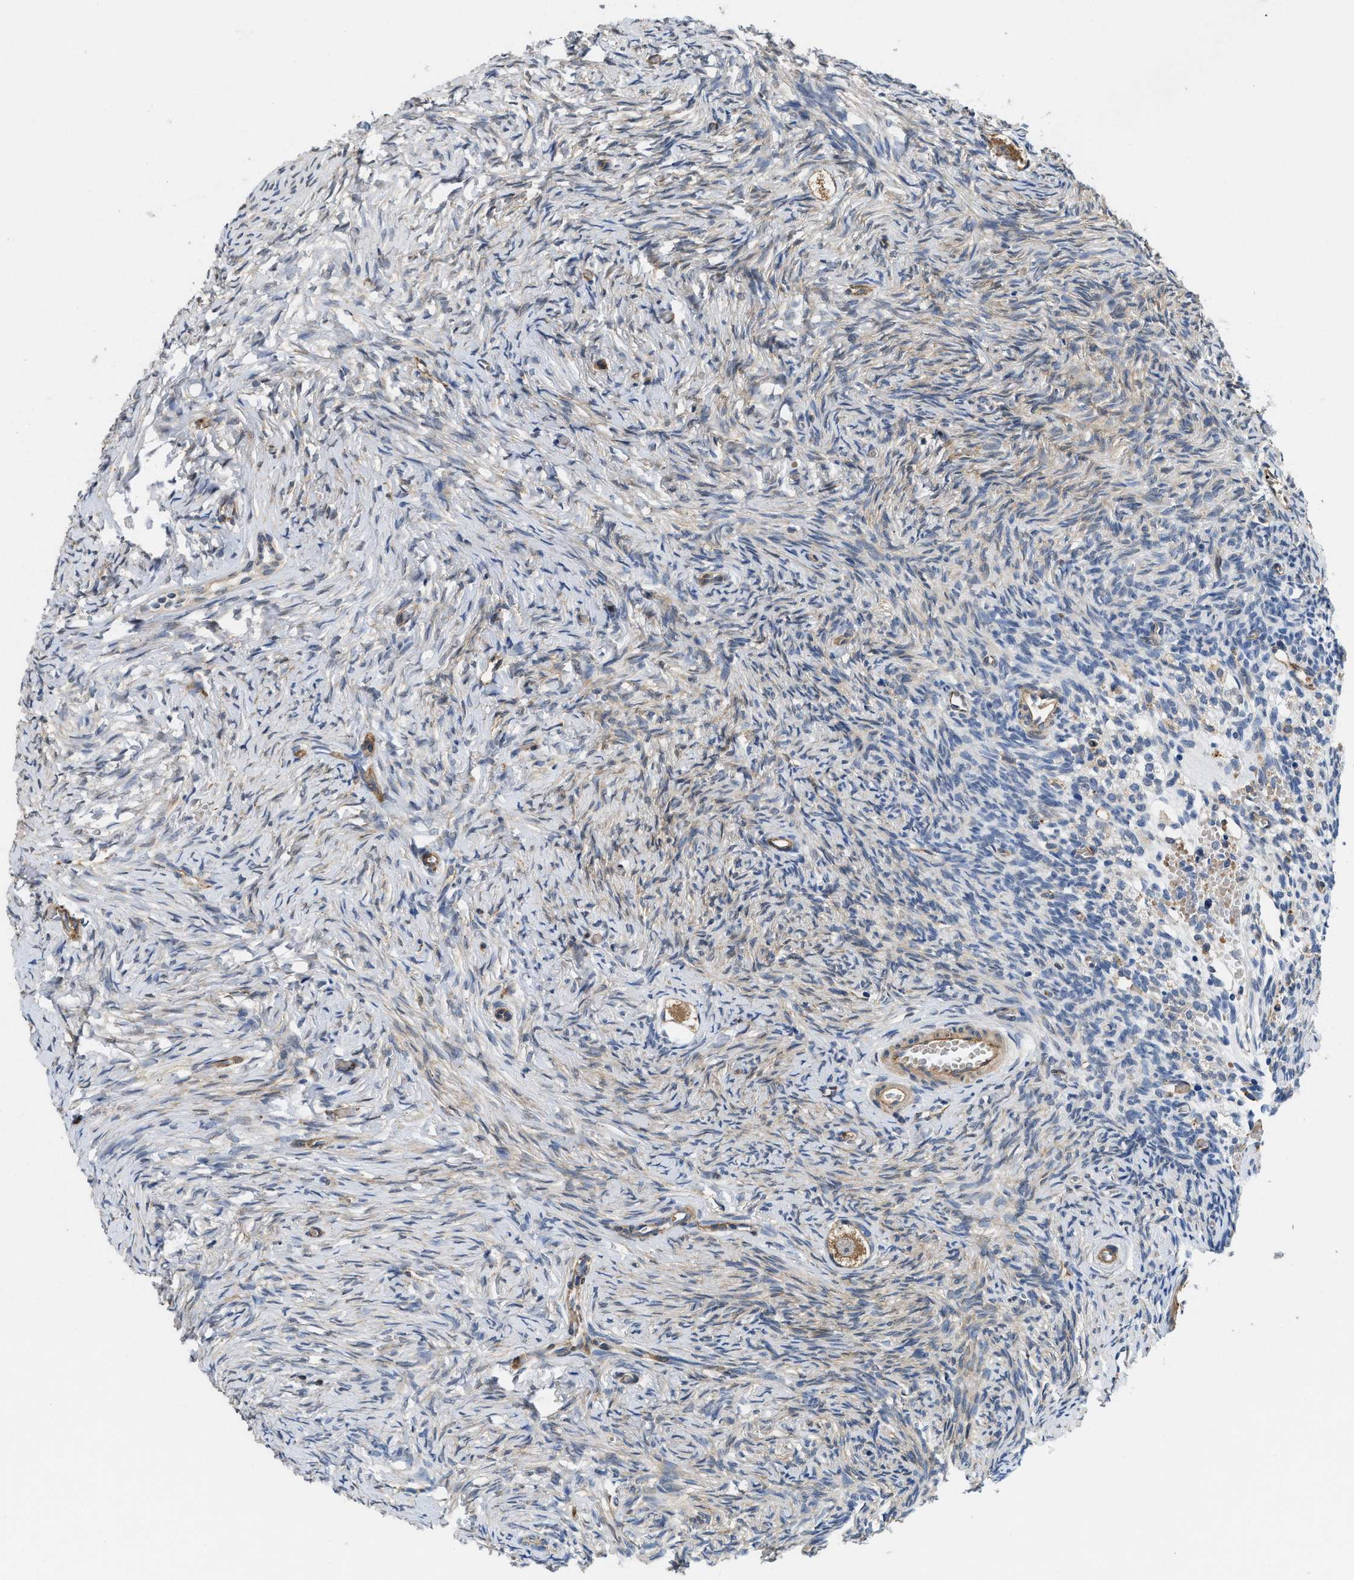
{"staining": {"intensity": "moderate", "quantity": ">75%", "location": "cytoplasmic/membranous"}, "tissue": "ovary", "cell_type": "Follicle cells", "image_type": "normal", "snomed": [{"axis": "morphology", "description": "Normal tissue, NOS"}, {"axis": "topography", "description": "Ovary"}], "caption": "Protein expression by immunohistochemistry (IHC) exhibits moderate cytoplasmic/membranous staining in approximately >75% of follicle cells in normal ovary. (Stains: DAB in brown, nuclei in blue, Microscopy: brightfield microscopy at high magnification).", "gene": "RAPH1", "patient": {"sex": "female", "age": 27}}